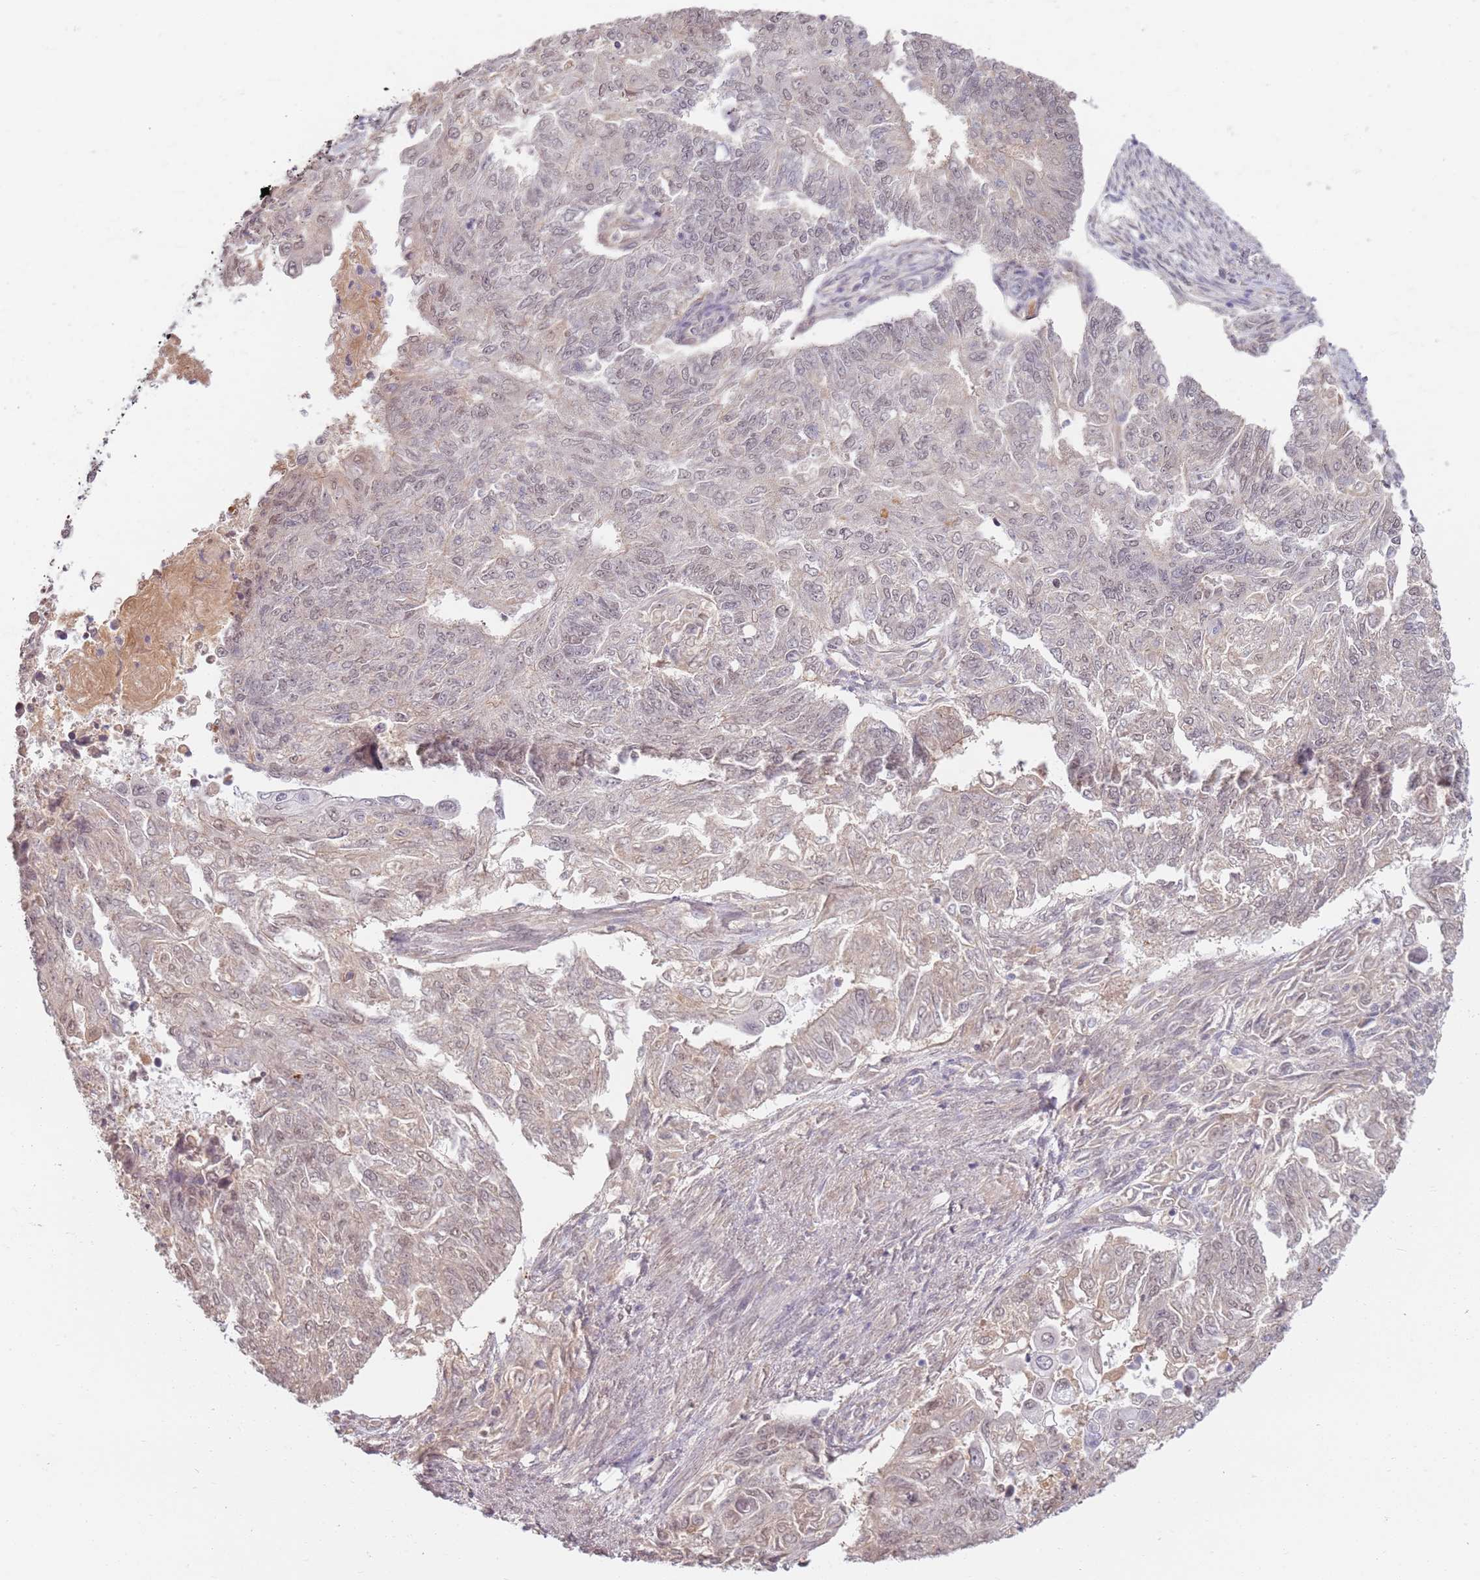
{"staining": {"intensity": "weak", "quantity": "25%-75%", "location": "nuclear"}, "tissue": "endometrial cancer", "cell_type": "Tumor cells", "image_type": "cancer", "snomed": [{"axis": "morphology", "description": "Adenocarcinoma, NOS"}, {"axis": "topography", "description": "Endometrium"}], "caption": "A brown stain shows weak nuclear staining of a protein in human endometrial cancer (adenocarcinoma) tumor cells.", "gene": "WDR93", "patient": {"sex": "female", "age": 32}}